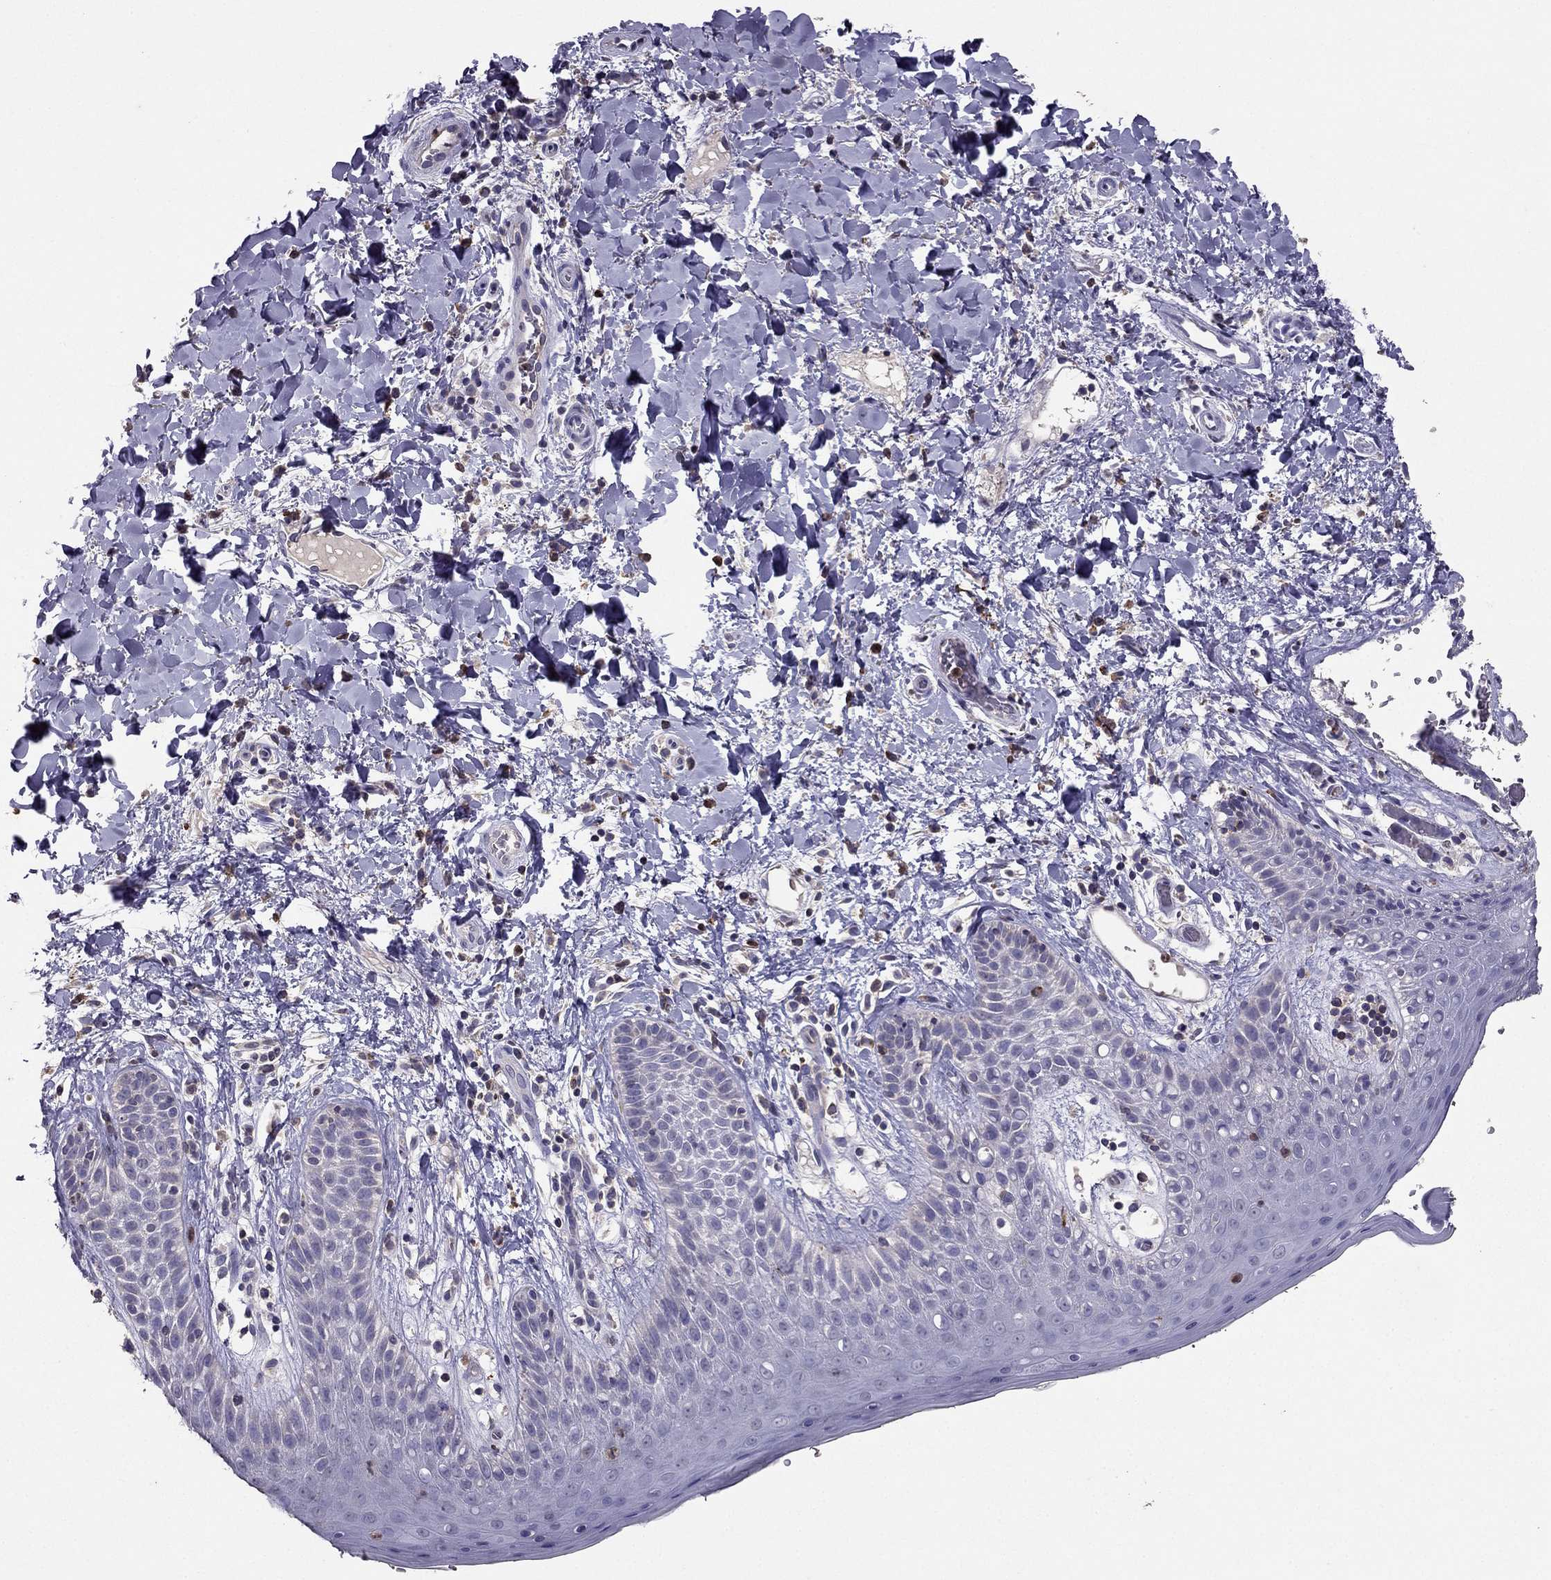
{"staining": {"intensity": "negative", "quantity": "none", "location": "none"}, "tissue": "skin", "cell_type": "Epidermal cells", "image_type": "normal", "snomed": [{"axis": "morphology", "description": "Normal tissue, NOS"}, {"axis": "topography", "description": "Anal"}], "caption": "DAB immunohistochemical staining of unremarkable human skin reveals no significant expression in epidermal cells.", "gene": "RFLNB", "patient": {"sex": "male", "age": 36}}